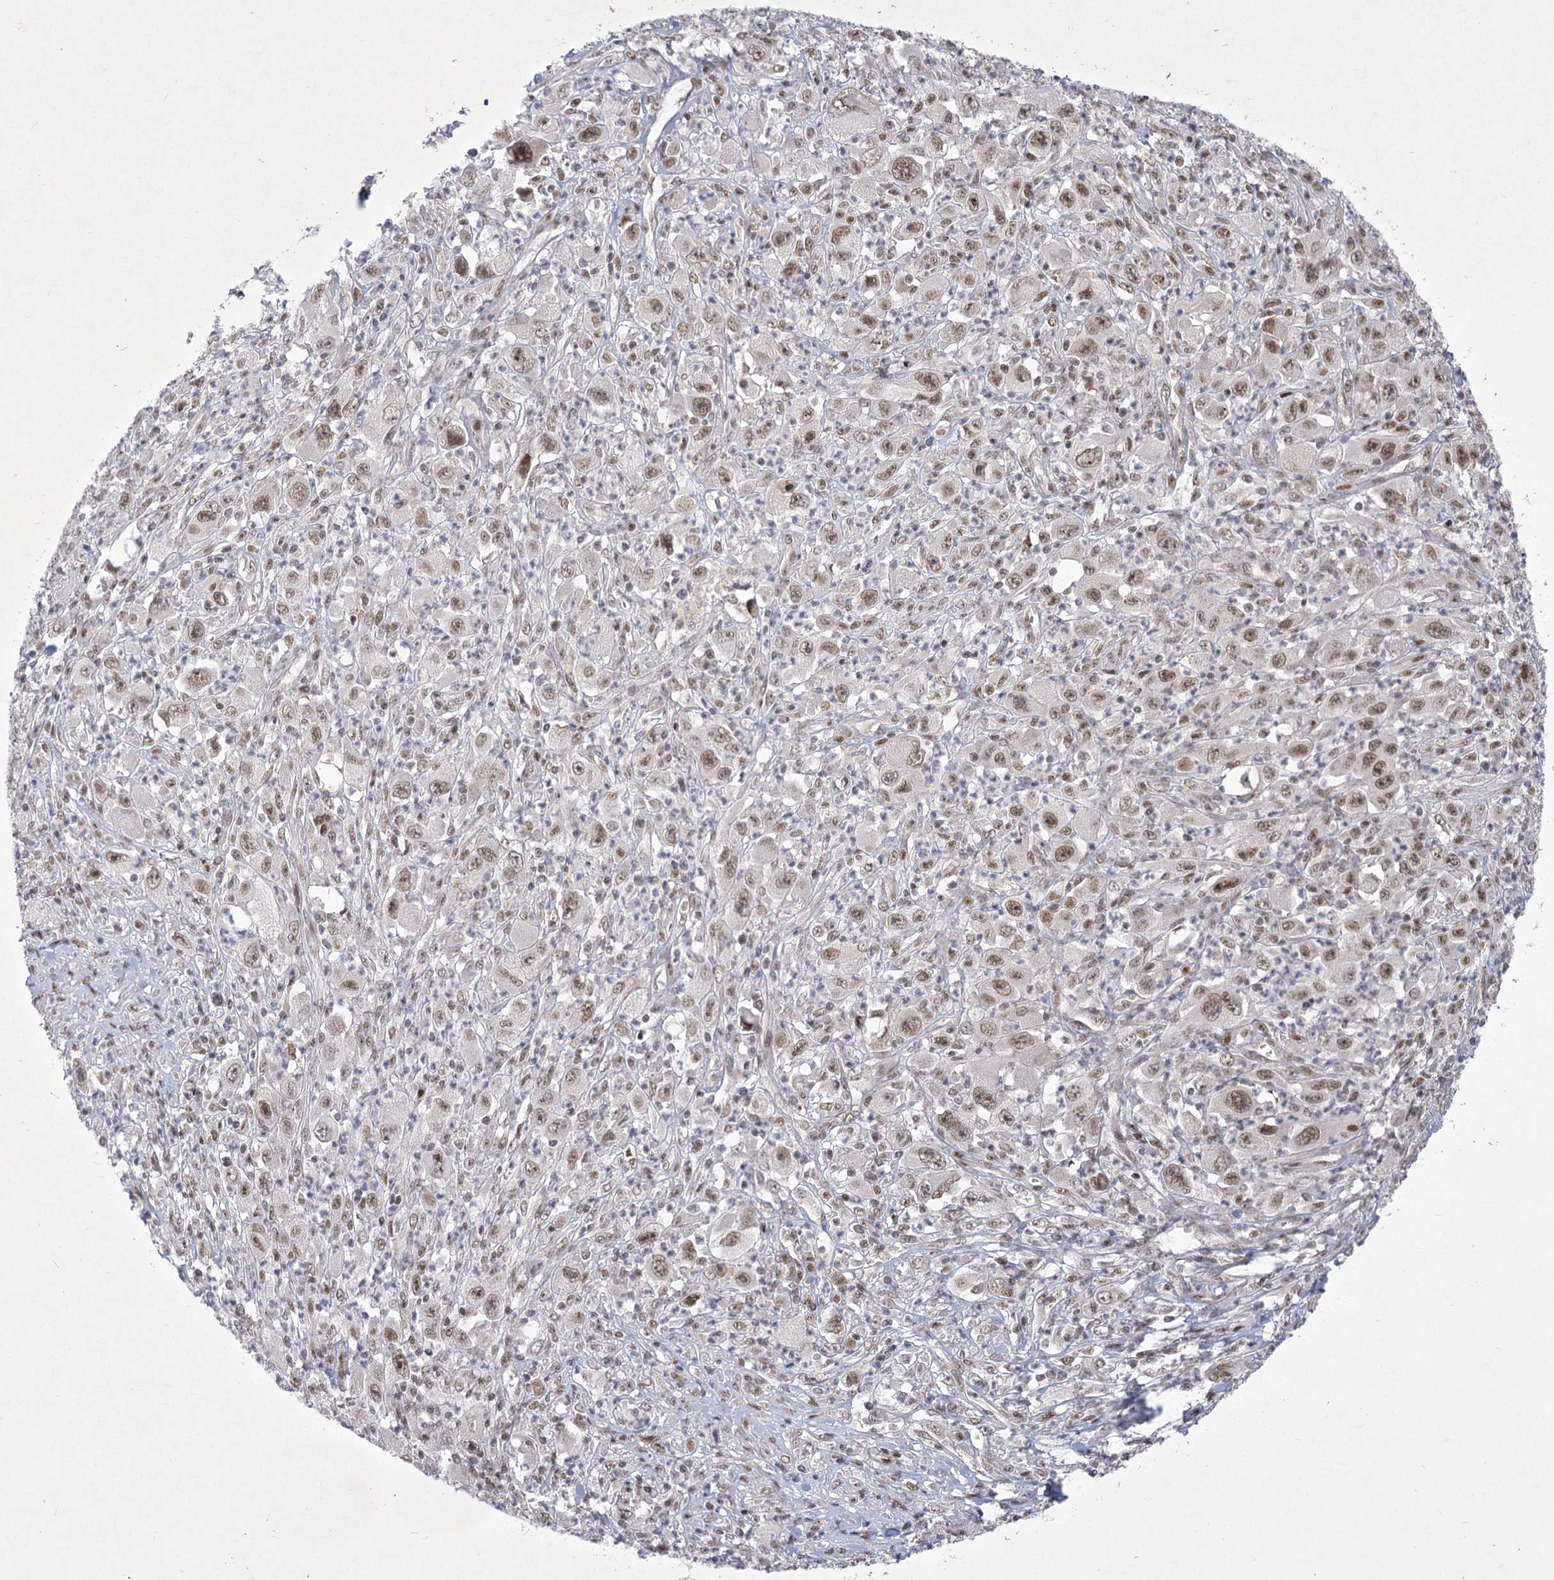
{"staining": {"intensity": "moderate", "quantity": ">75%", "location": "nuclear"}, "tissue": "melanoma", "cell_type": "Tumor cells", "image_type": "cancer", "snomed": [{"axis": "morphology", "description": "Malignant melanoma, Metastatic site"}, {"axis": "topography", "description": "Skin"}], "caption": "A high-resolution photomicrograph shows IHC staining of melanoma, which reveals moderate nuclear positivity in approximately >75% of tumor cells.", "gene": "CIB4", "patient": {"sex": "female", "age": 56}}